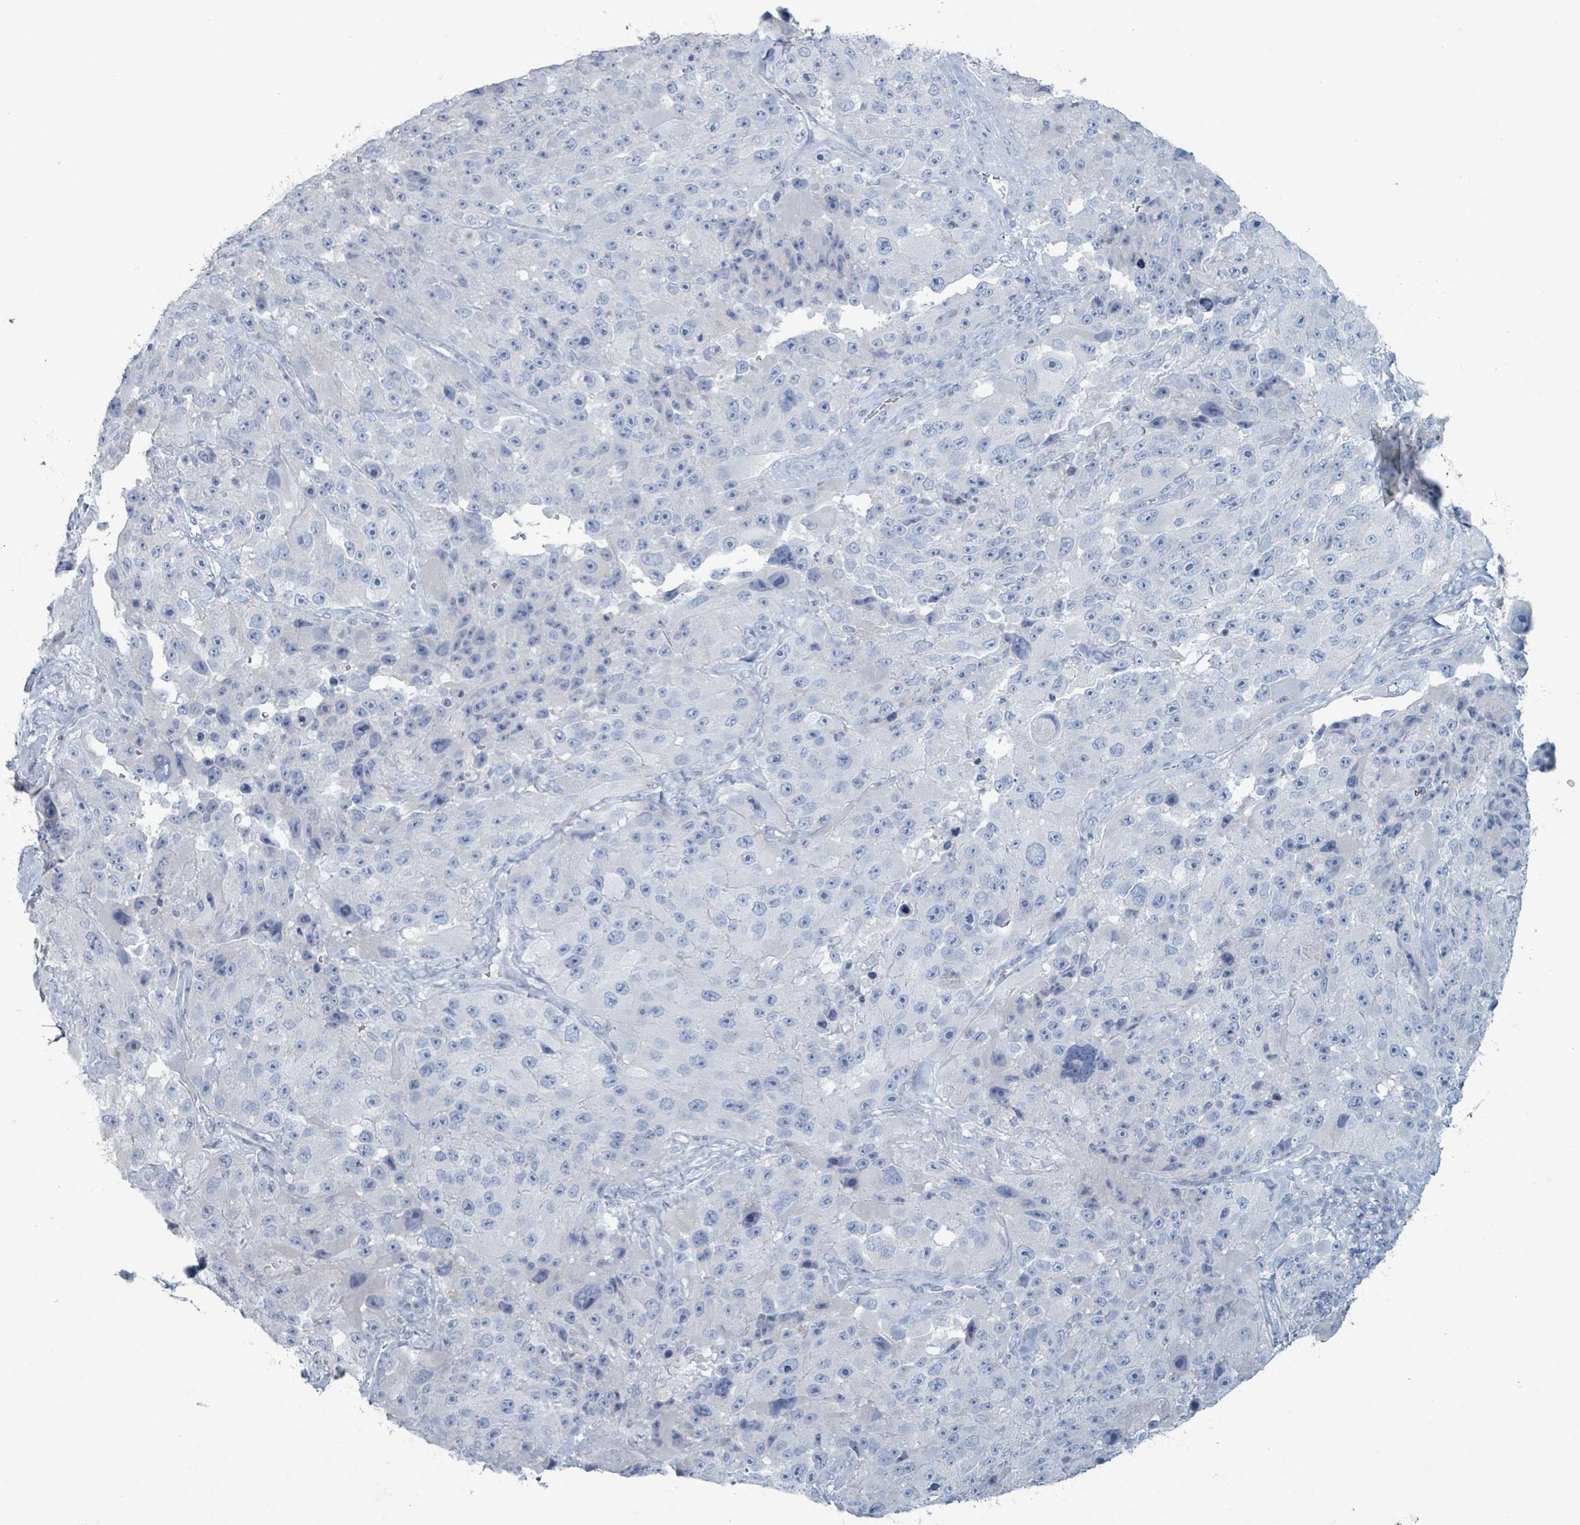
{"staining": {"intensity": "negative", "quantity": "none", "location": "none"}, "tissue": "melanoma", "cell_type": "Tumor cells", "image_type": "cancer", "snomed": [{"axis": "morphology", "description": "Malignant melanoma, Metastatic site"}, {"axis": "topography", "description": "Lymph node"}], "caption": "The micrograph shows no staining of tumor cells in malignant melanoma (metastatic site). (DAB IHC, high magnification).", "gene": "HEATR5A", "patient": {"sex": "male", "age": 62}}